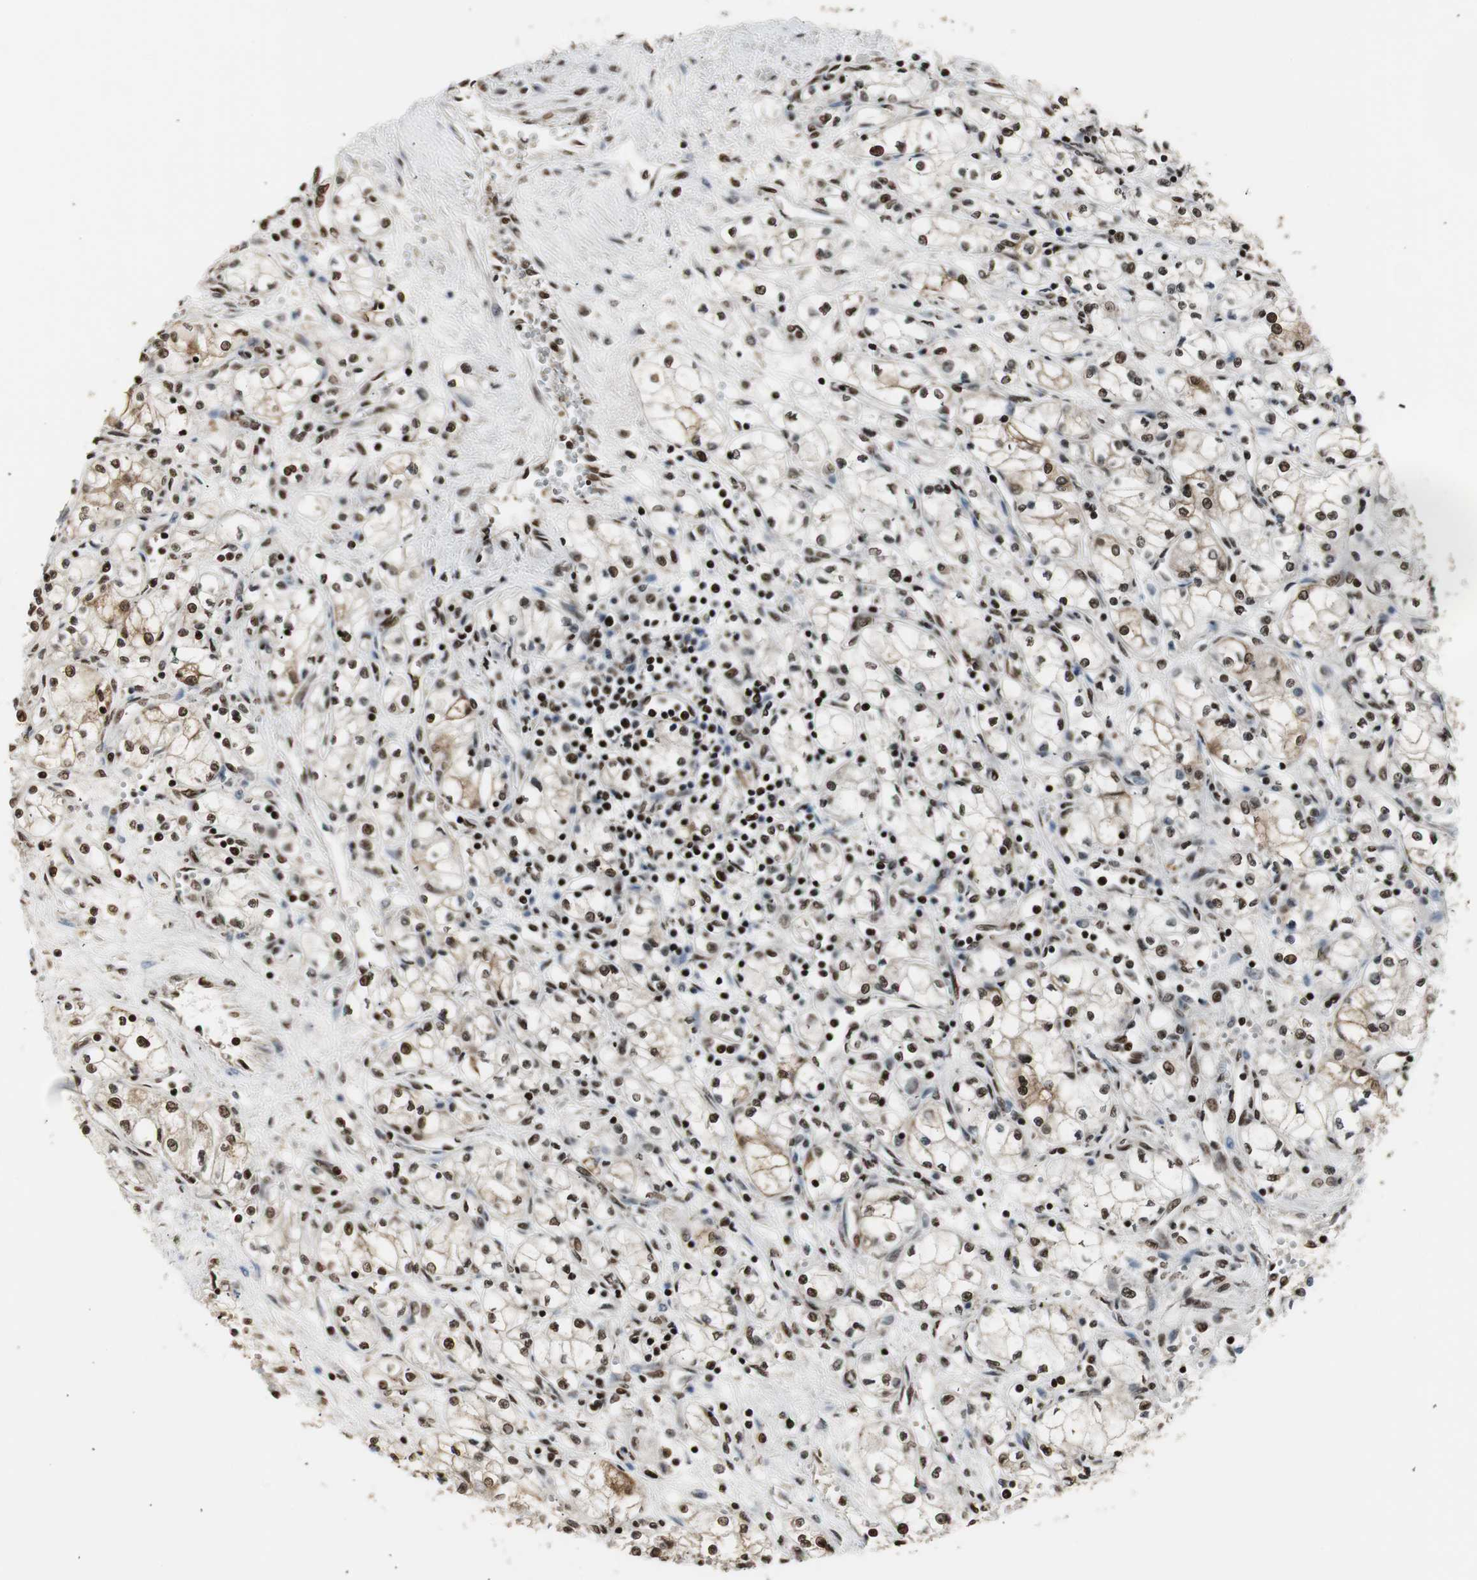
{"staining": {"intensity": "strong", "quantity": ">75%", "location": "nuclear"}, "tissue": "renal cancer", "cell_type": "Tumor cells", "image_type": "cancer", "snomed": [{"axis": "morphology", "description": "Normal tissue, NOS"}, {"axis": "morphology", "description": "Adenocarcinoma, NOS"}, {"axis": "topography", "description": "Kidney"}], "caption": "The photomicrograph displays staining of adenocarcinoma (renal), revealing strong nuclear protein staining (brown color) within tumor cells.", "gene": "PARN", "patient": {"sex": "male", "age": 59}}